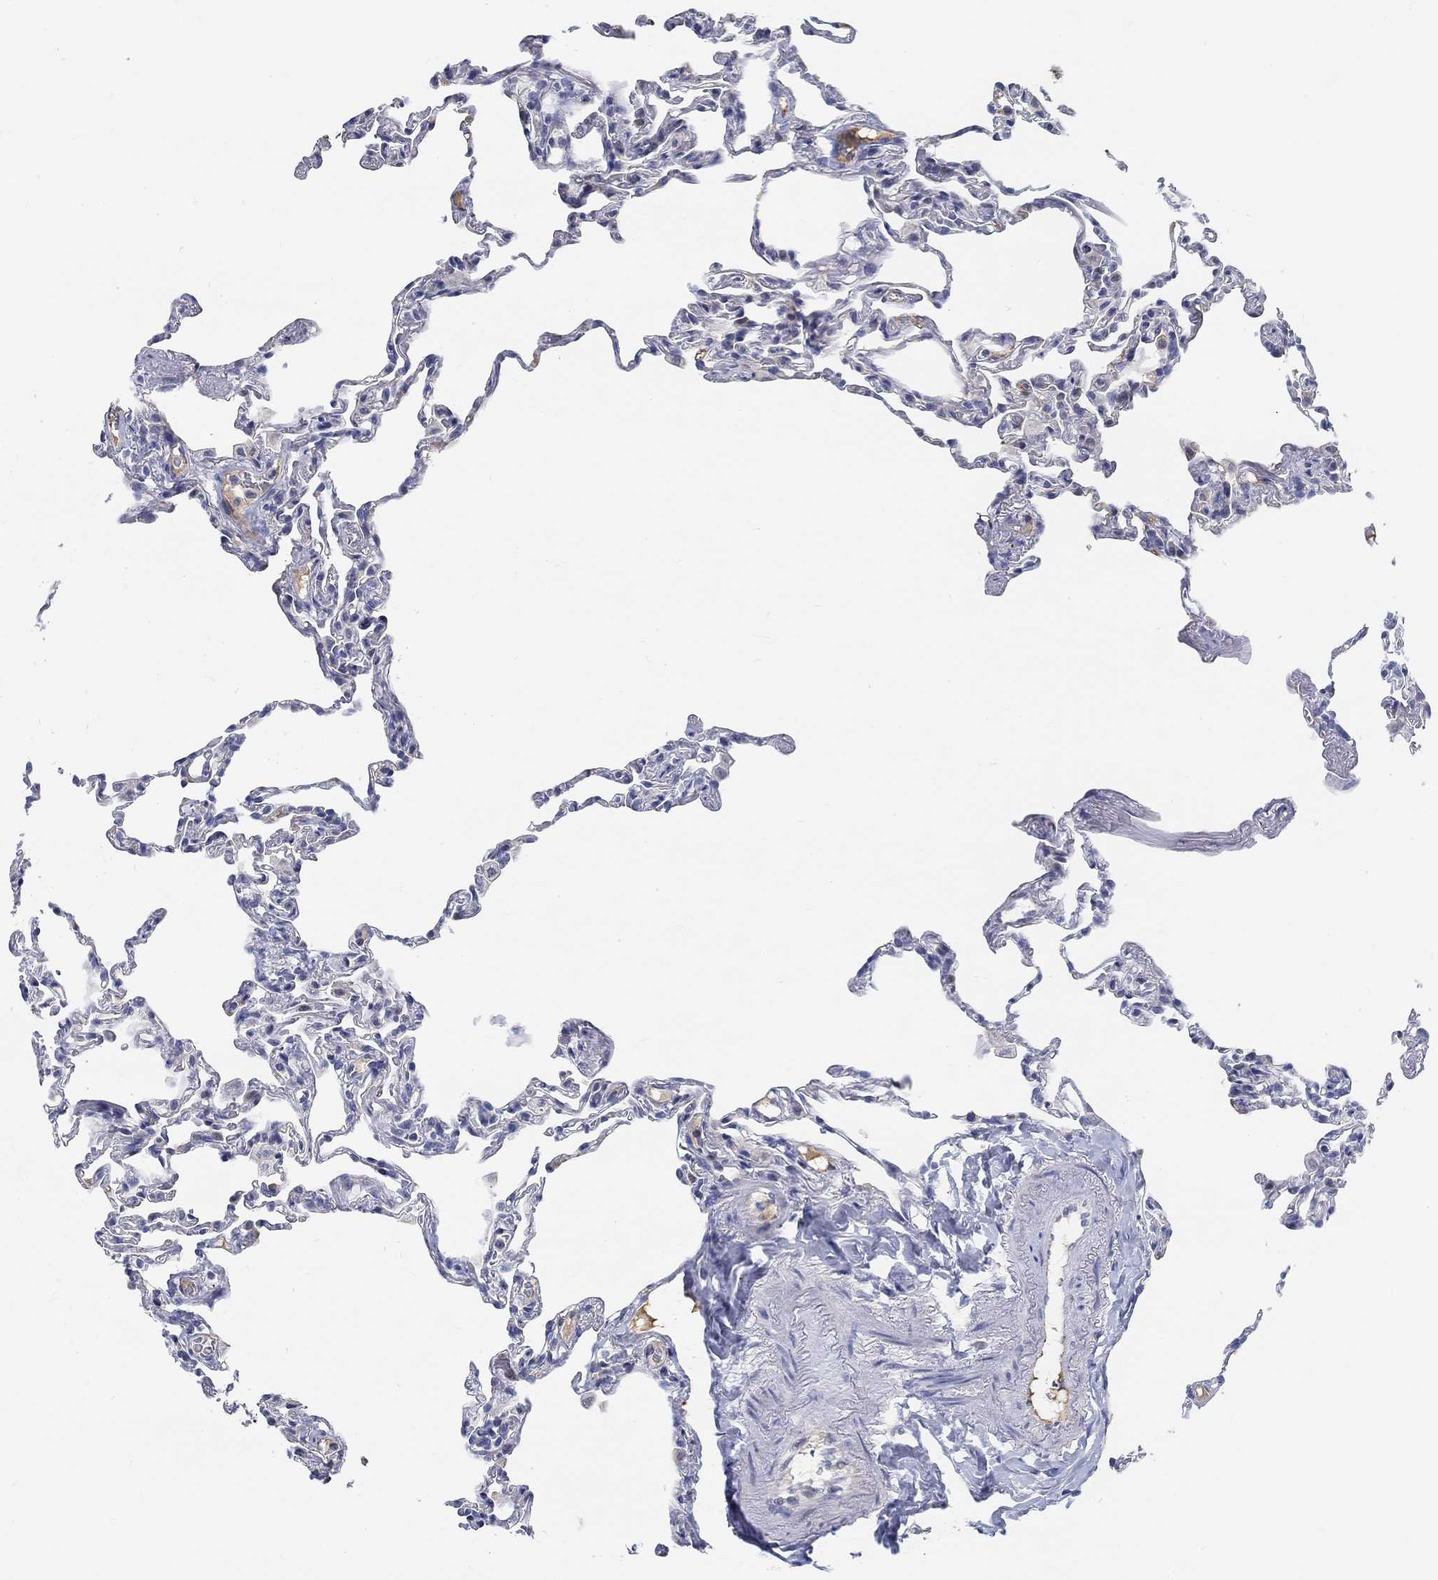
{"staining": {"intensity": "negative", "quantity": "none", "location": "none"}, "tissue": "lung", "cell_type": "Alveolar cells", "image_type": "normal", "snomed": [{"axis": "morphology", "description": "Normal tissue, NOS"}, {"axis": "topography", "description": "Lung"}], "caption": "Lung stained for a protein using immunohistochemistry (IHC) shows no staining alveolar cells.", "gene": "SNTG2", "patient": {"sex": "female", "age": 57}}